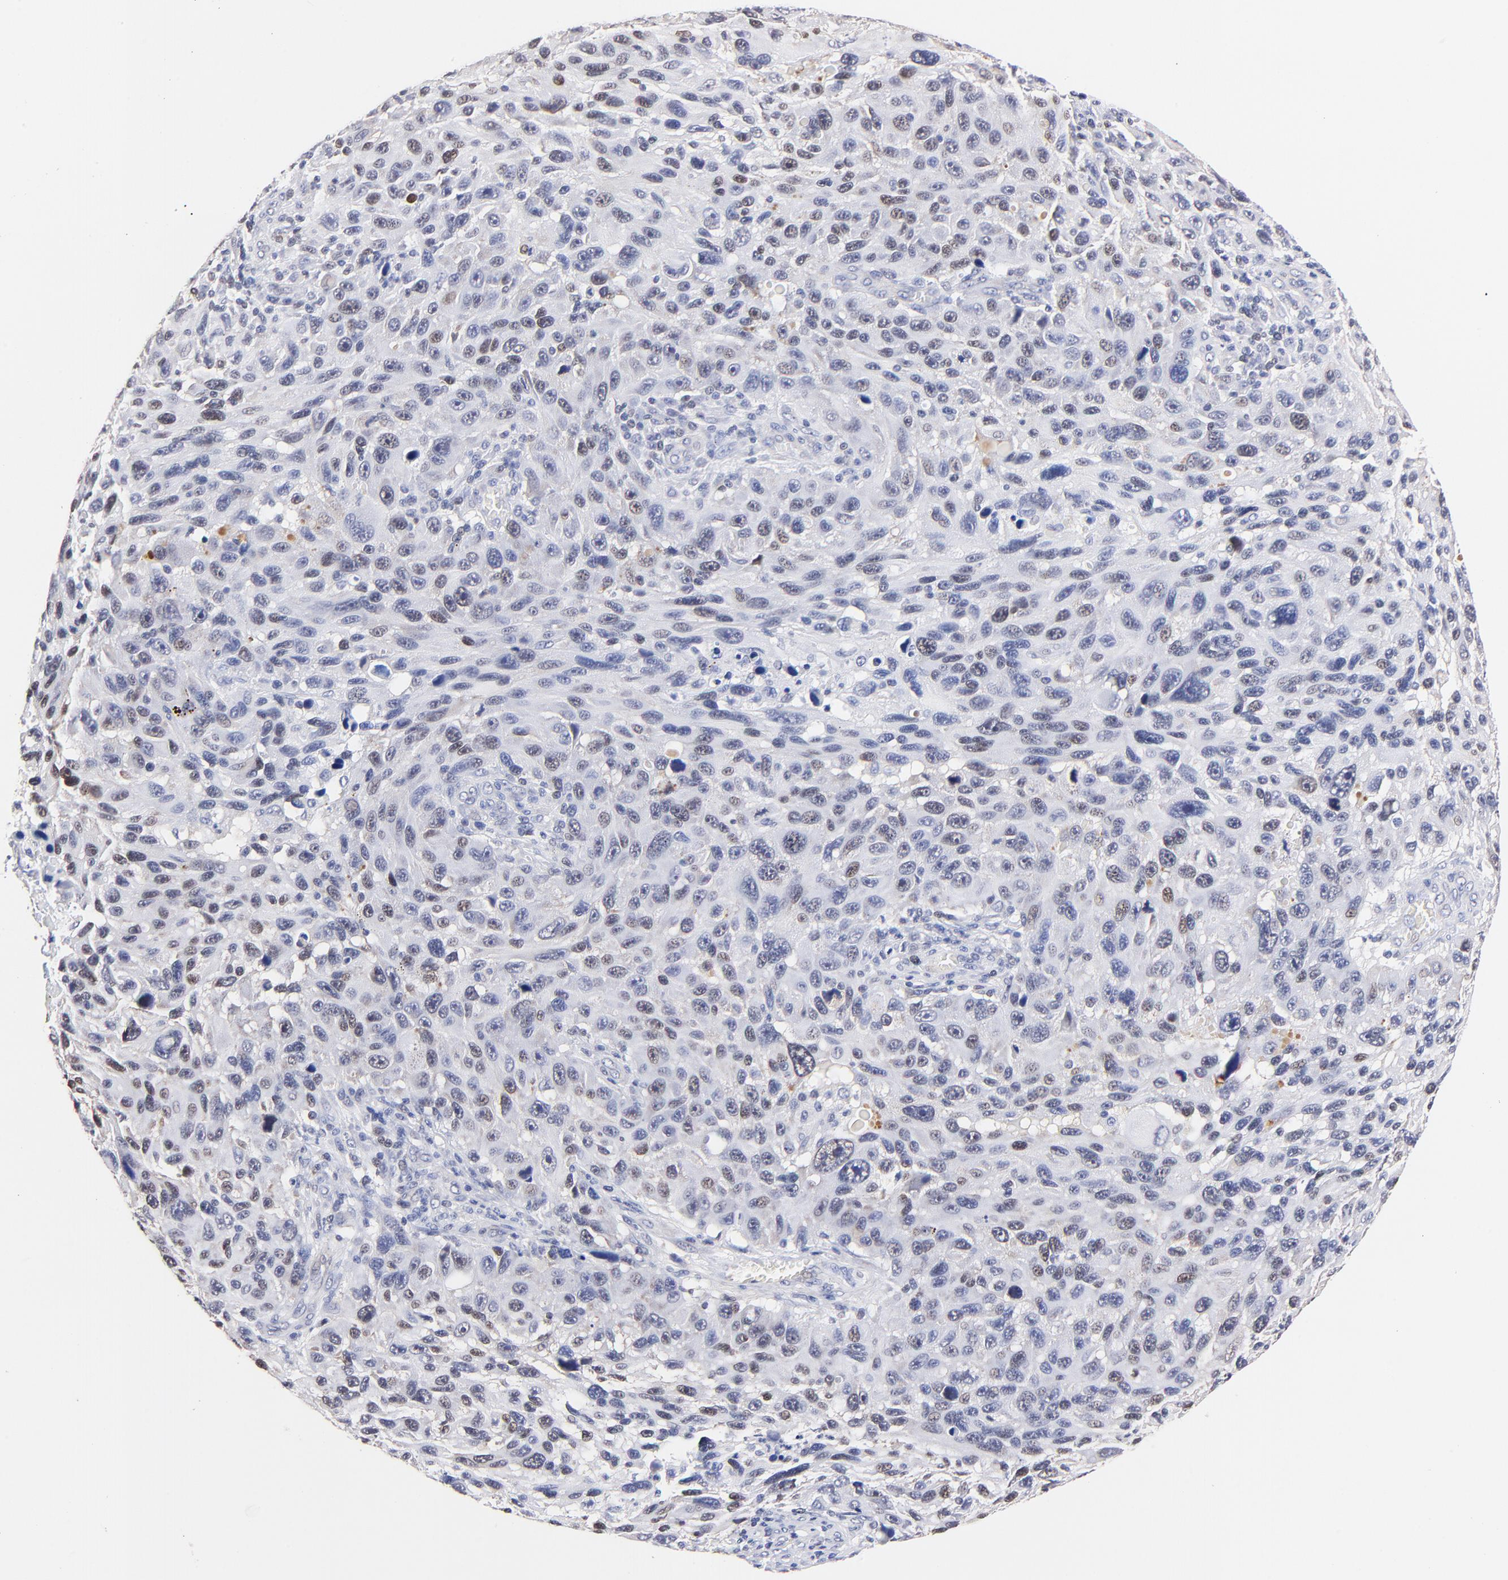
{"staining": {"intensity": "weak", "quantity": "<25%", "location": "nuclear"}, "tissue": "melanoma", "cell_type": "Tumor cells", "image_type": "cancer", "snomed": [{"axis": "morphology", "description": "Malignant melanoma, NOS"}, {"axis": "topography", "description": "Skin"}], "caption": "DAB immunohistochemical staining of human melanoma displays no significant staining in tumor cells.", "gene": "ZNF155", "patient": {"sex": "male", "age": 53}}